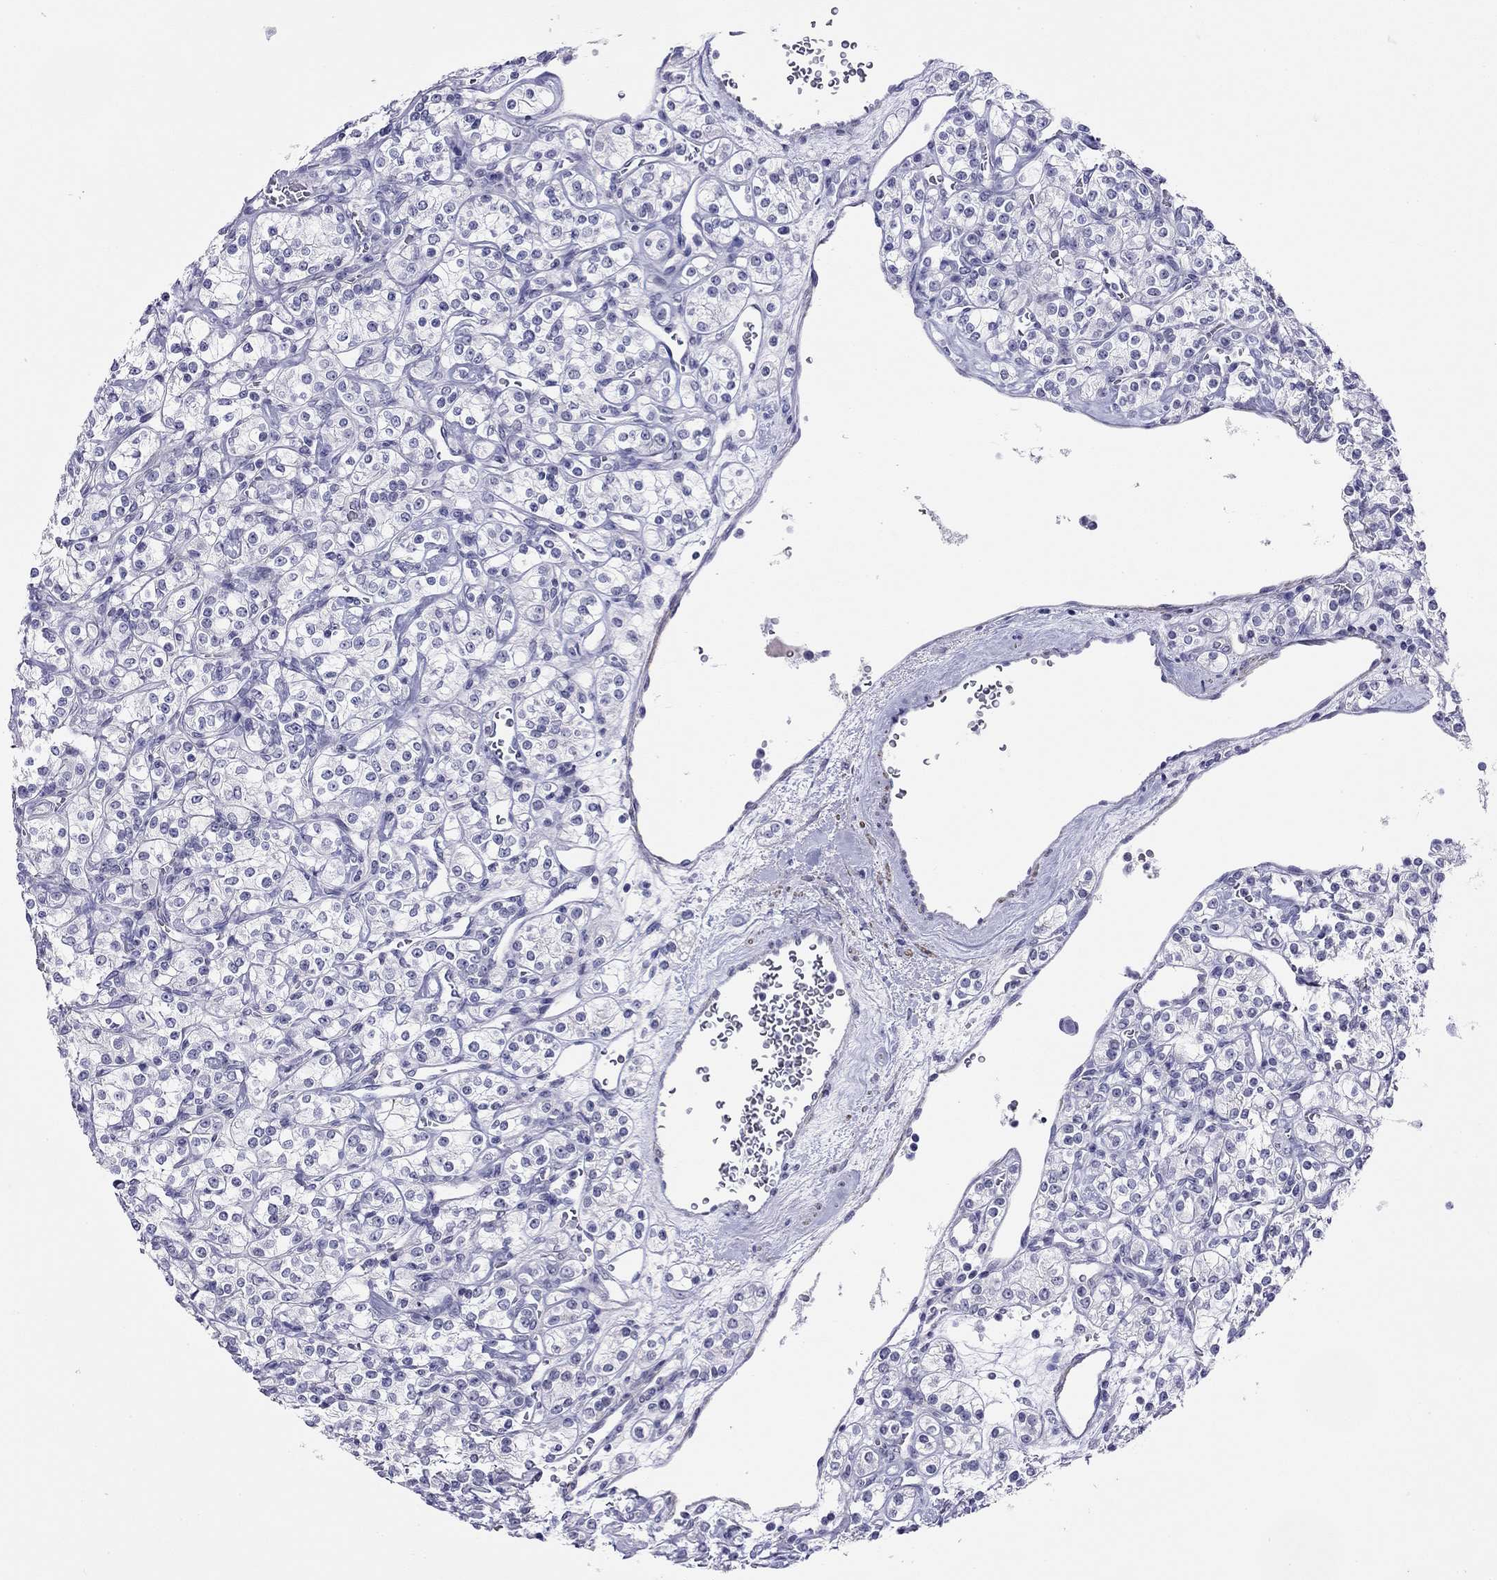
{"staining": {"intensity": "negative", "quantity": "none", "location": "none"}, "tissue": "renal cancer", "cell_type": "Tumor cells", "image_type": "cancer", "snomed": [{"axis": "morphology", "description": "Adenocarcinoma, NOS"}, {"axis": "topography", "description": "Kidney"}], "caption": "A high-resolution photomicrograph shows IHC staining of adenocarcinoma (renal), which demonstrates no significant staining in tumor cells.", "gene": "MYMX", "patient": {"sex": "male", "age": 77}}